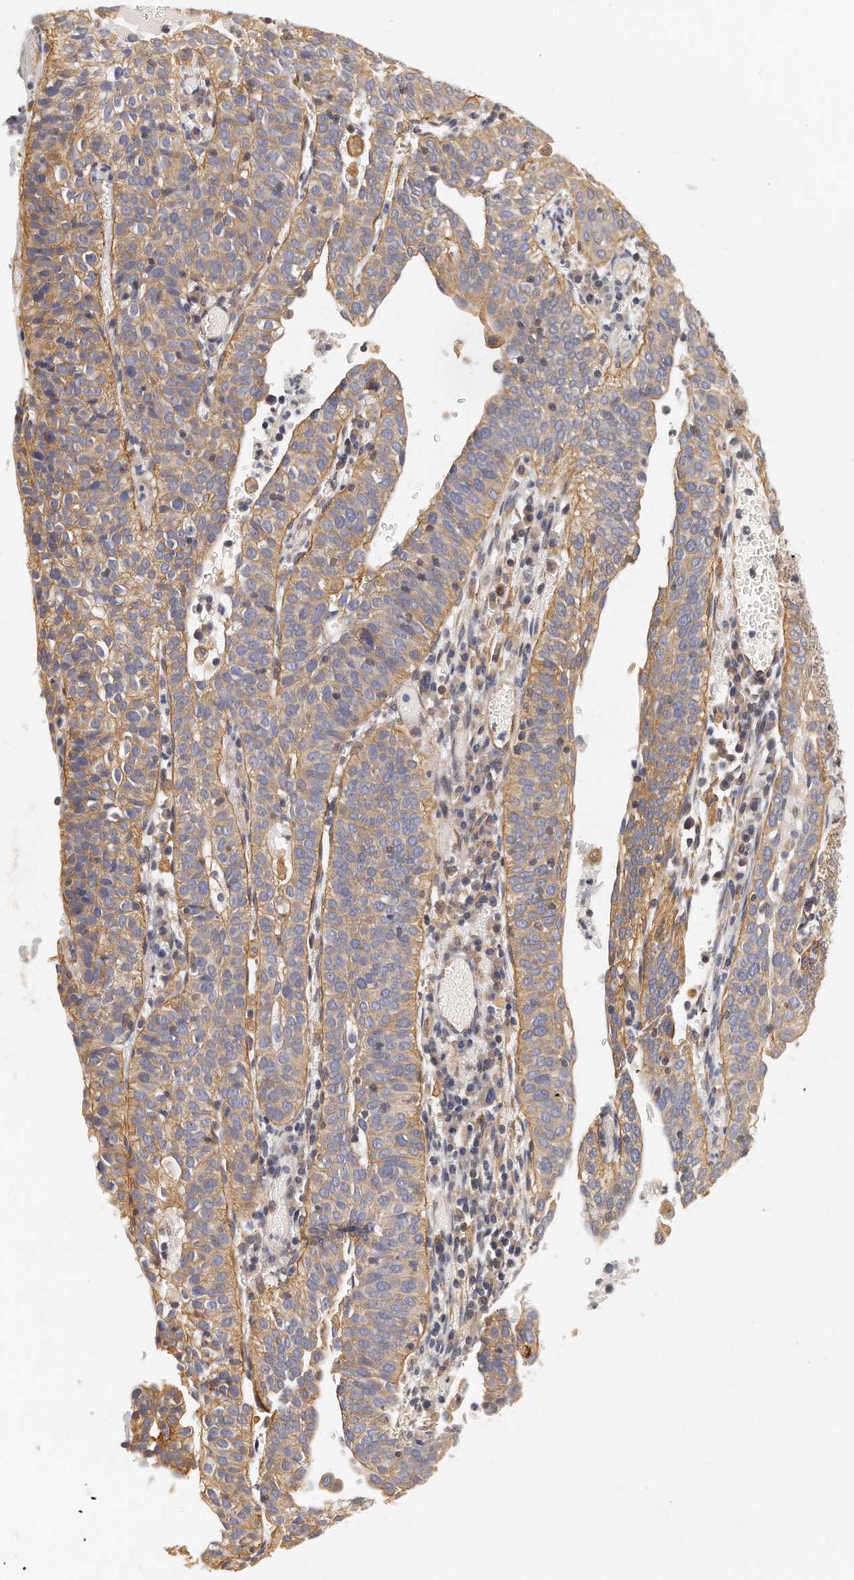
{"staining": {"intensity": "moderate", "quantity": ">75%", "location": "cytoplasmic/membranous"}, "tissue": "cervical cancer", "cell_type": "Tumor cells", "image_type": "cancer", "snomed": [{"axis": "morphology", "description": "Squamous cell carcinoma, NOS"}, {"axis": "topography", "description": "Cervix"}], "caption": "Squamous cell carcinoma (cervical) stained with IHC shows moderate cytoplasmic/membranous staining in approximately >75% of tumor cells. (DAB = brown stain, brightfield microscopy at high magnification).", "gene": "CHST7", "patient": {"sex": "female", "age": 39}}